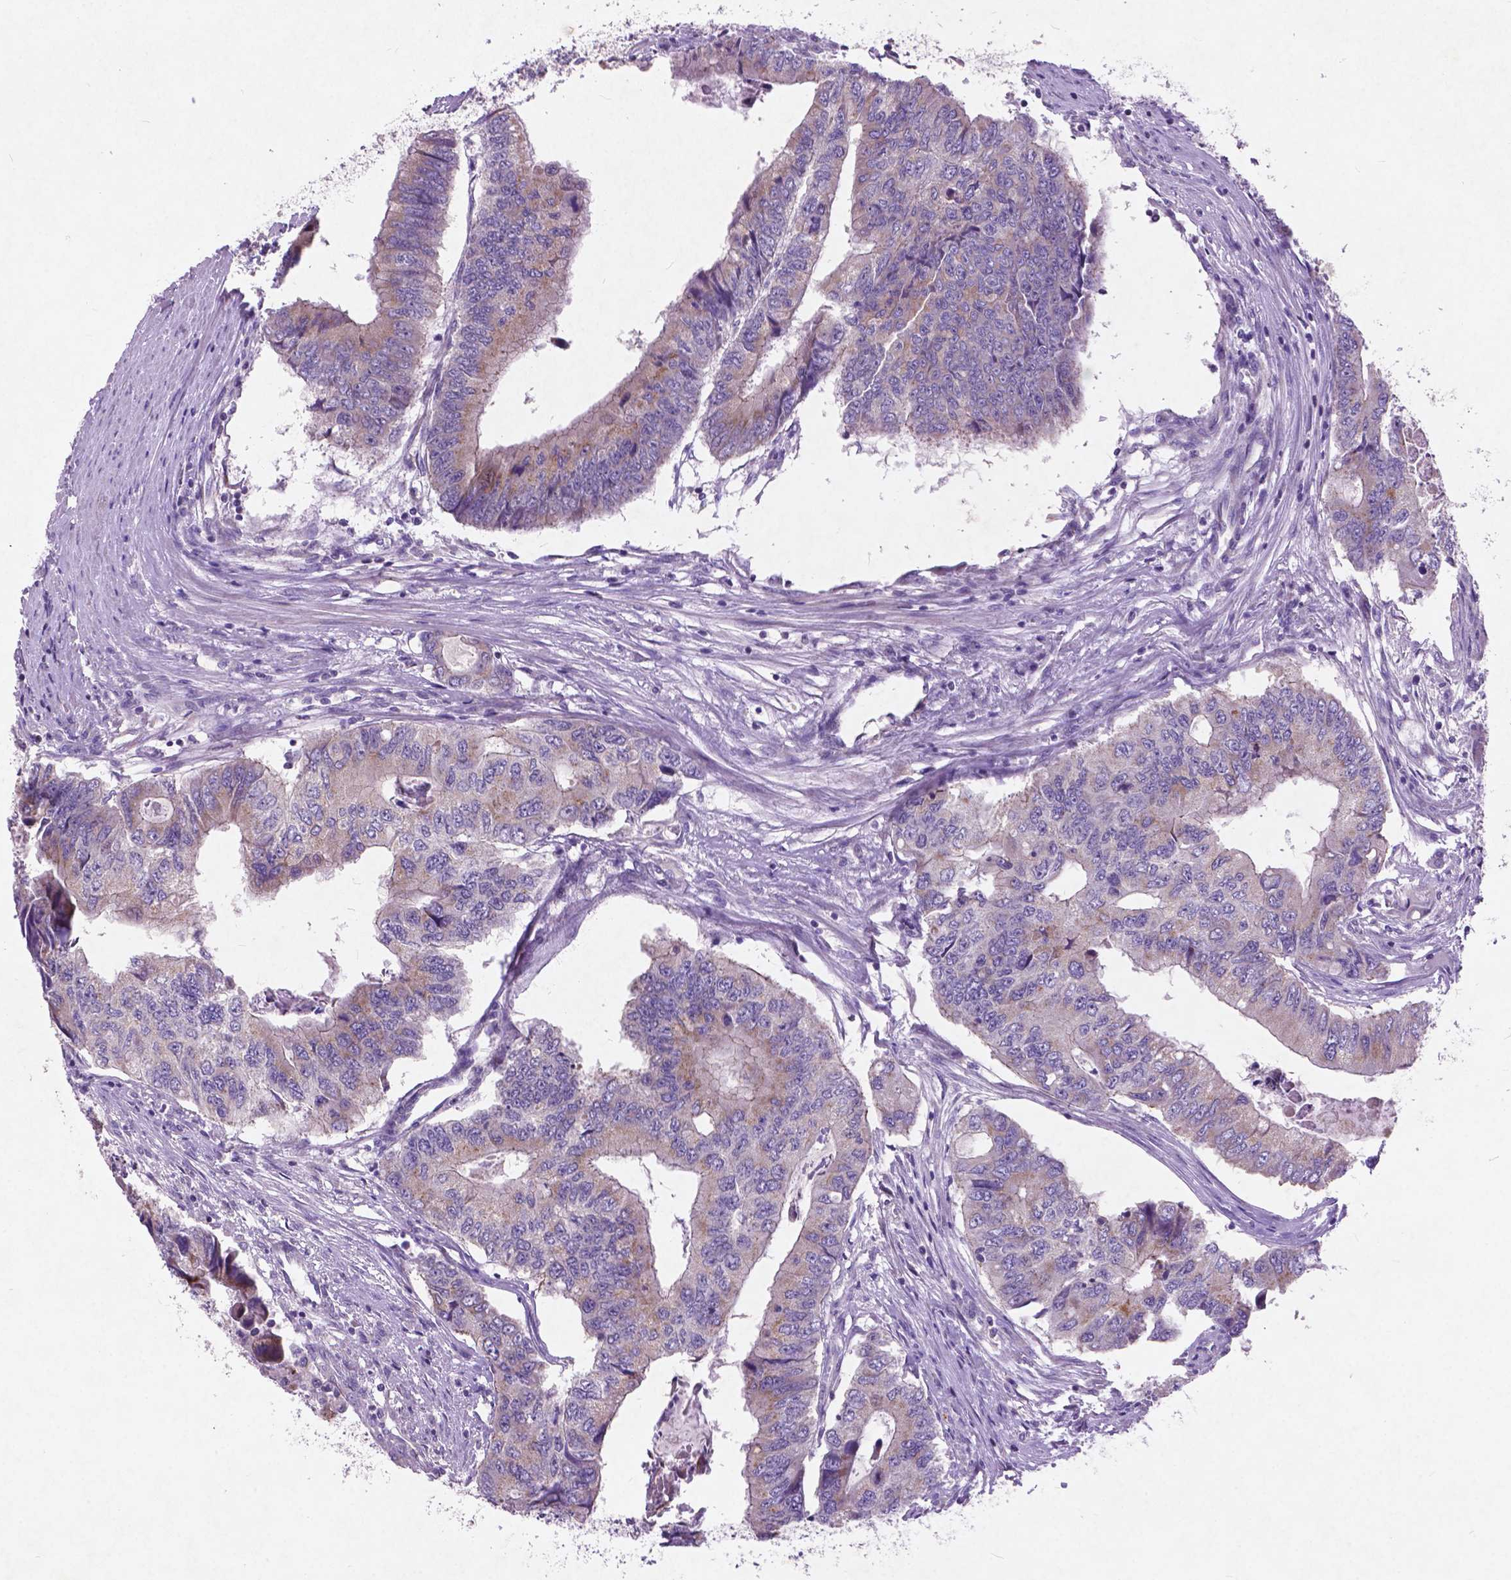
{"staining": {"intensity": "moderate", "quantity": ">75%", "location": "cytoplasmic/membranous"}, "tissue": "colorectal cancer", "cell_type": "Tumor cells", "image_type": "cancer", "snomed": [{"axis": "morphology", "description": "Adenocarcinoma, NOS"}, {"axis": "topography", "description": "Colon"}], "caption": "Immunohistochemical staining of adenocarcinoma (colorectal) shows medium levels of moderate cytoplasmic/membranous protein expression in approximately >75% of tumor cells.", "gene": "ATG4D", "patient": {"sex": "male", "age": 53}}